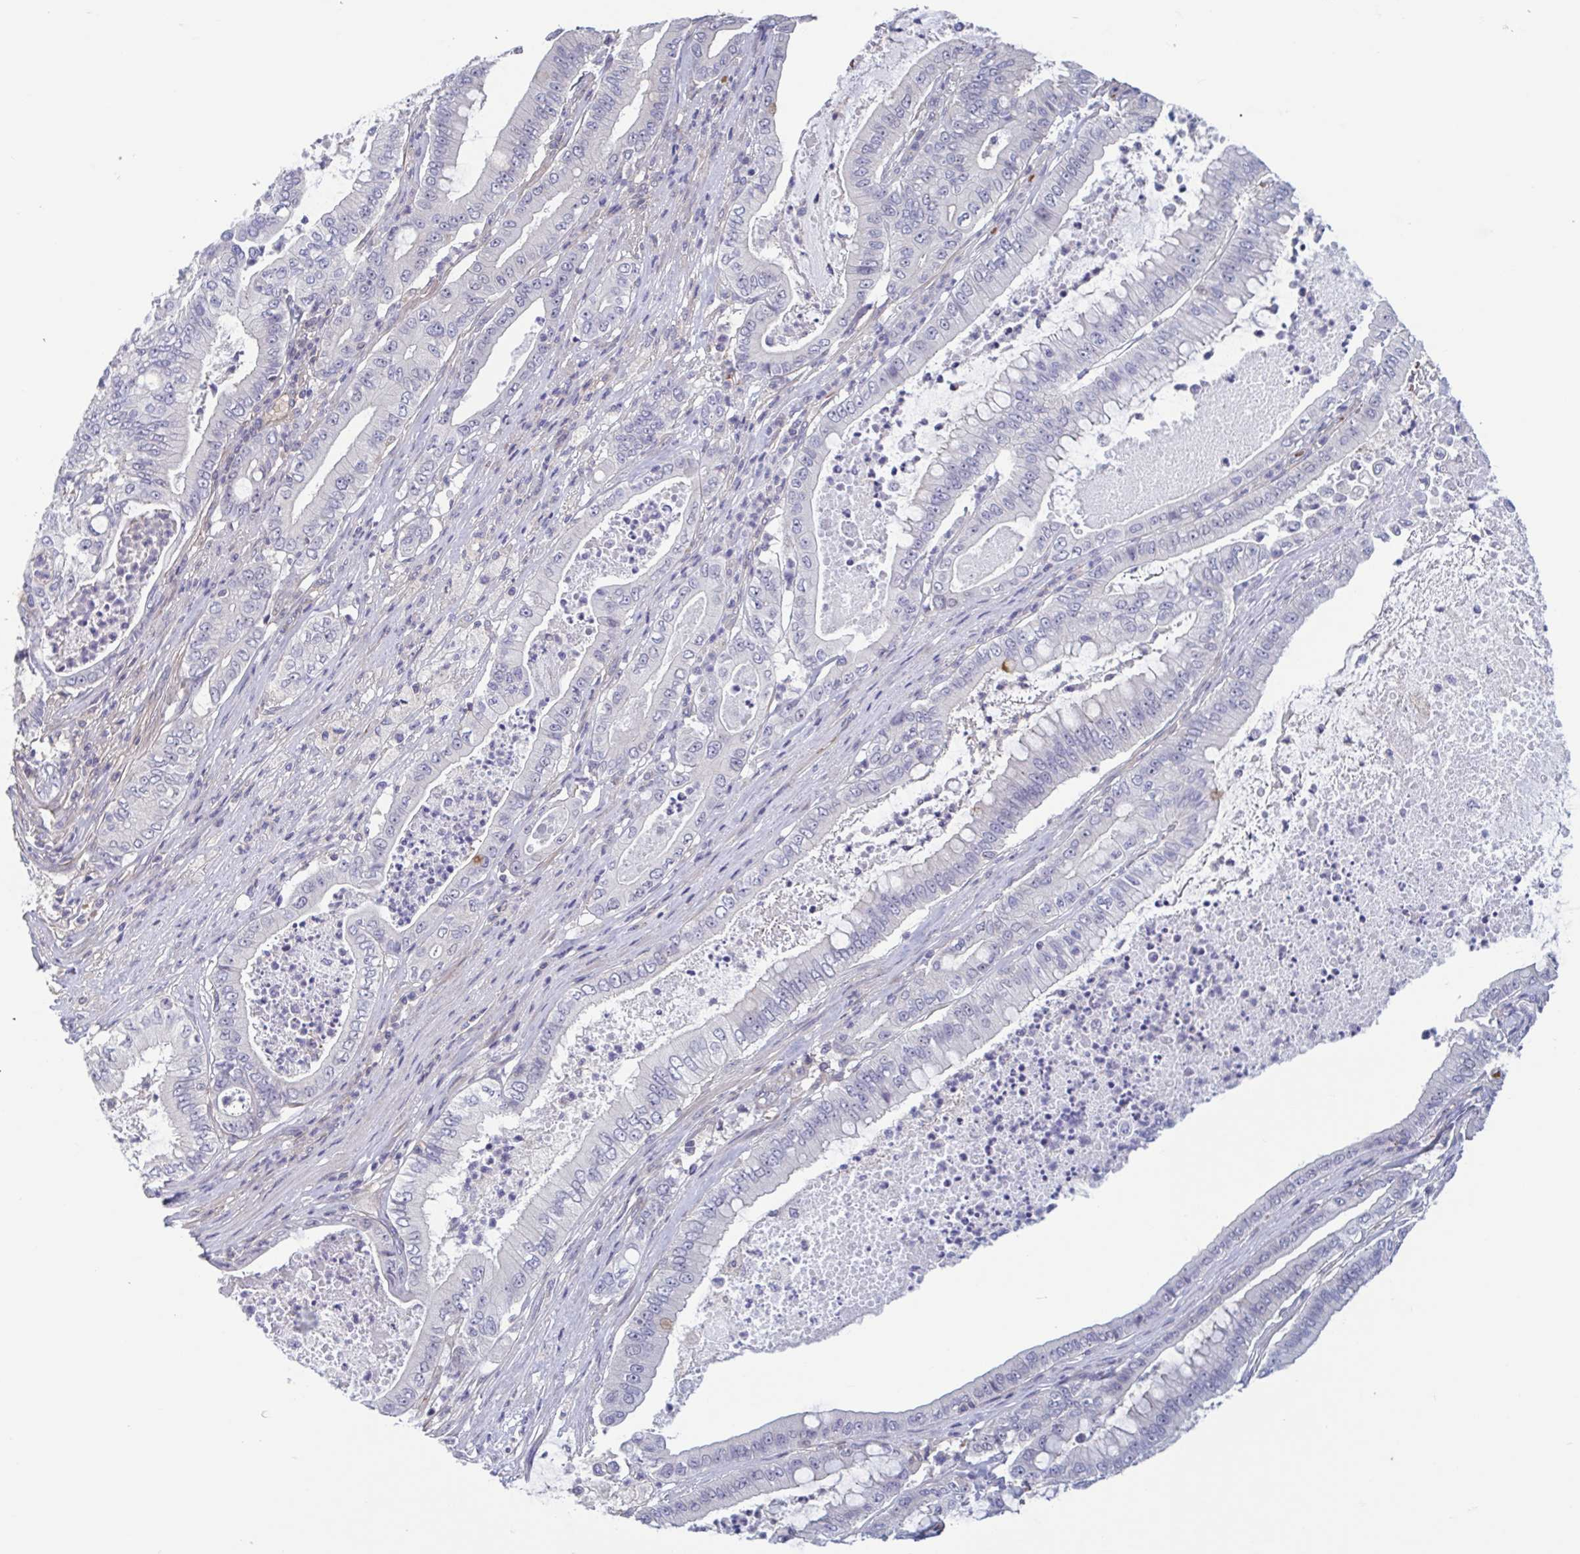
{"staining": {"intensity": "negative", "quantity": "none", "location": "none"}, "tissue": "pancreatic cancer", "cell_type": "Tumor cells", "image_type": "cancer", "snomed": [{"axis": "morphology", "description": "Adenocarcinoma, NOS"}, {"axis": "topography", "description": "Pancreas"}], "caption": "The immunohistochemistry (IHC) histopathology image has no significant staining in tumor cells of pancreatic cancer tissue.", "gene": "LRRC38", "patient": {"sex": "male", "age": 71}}